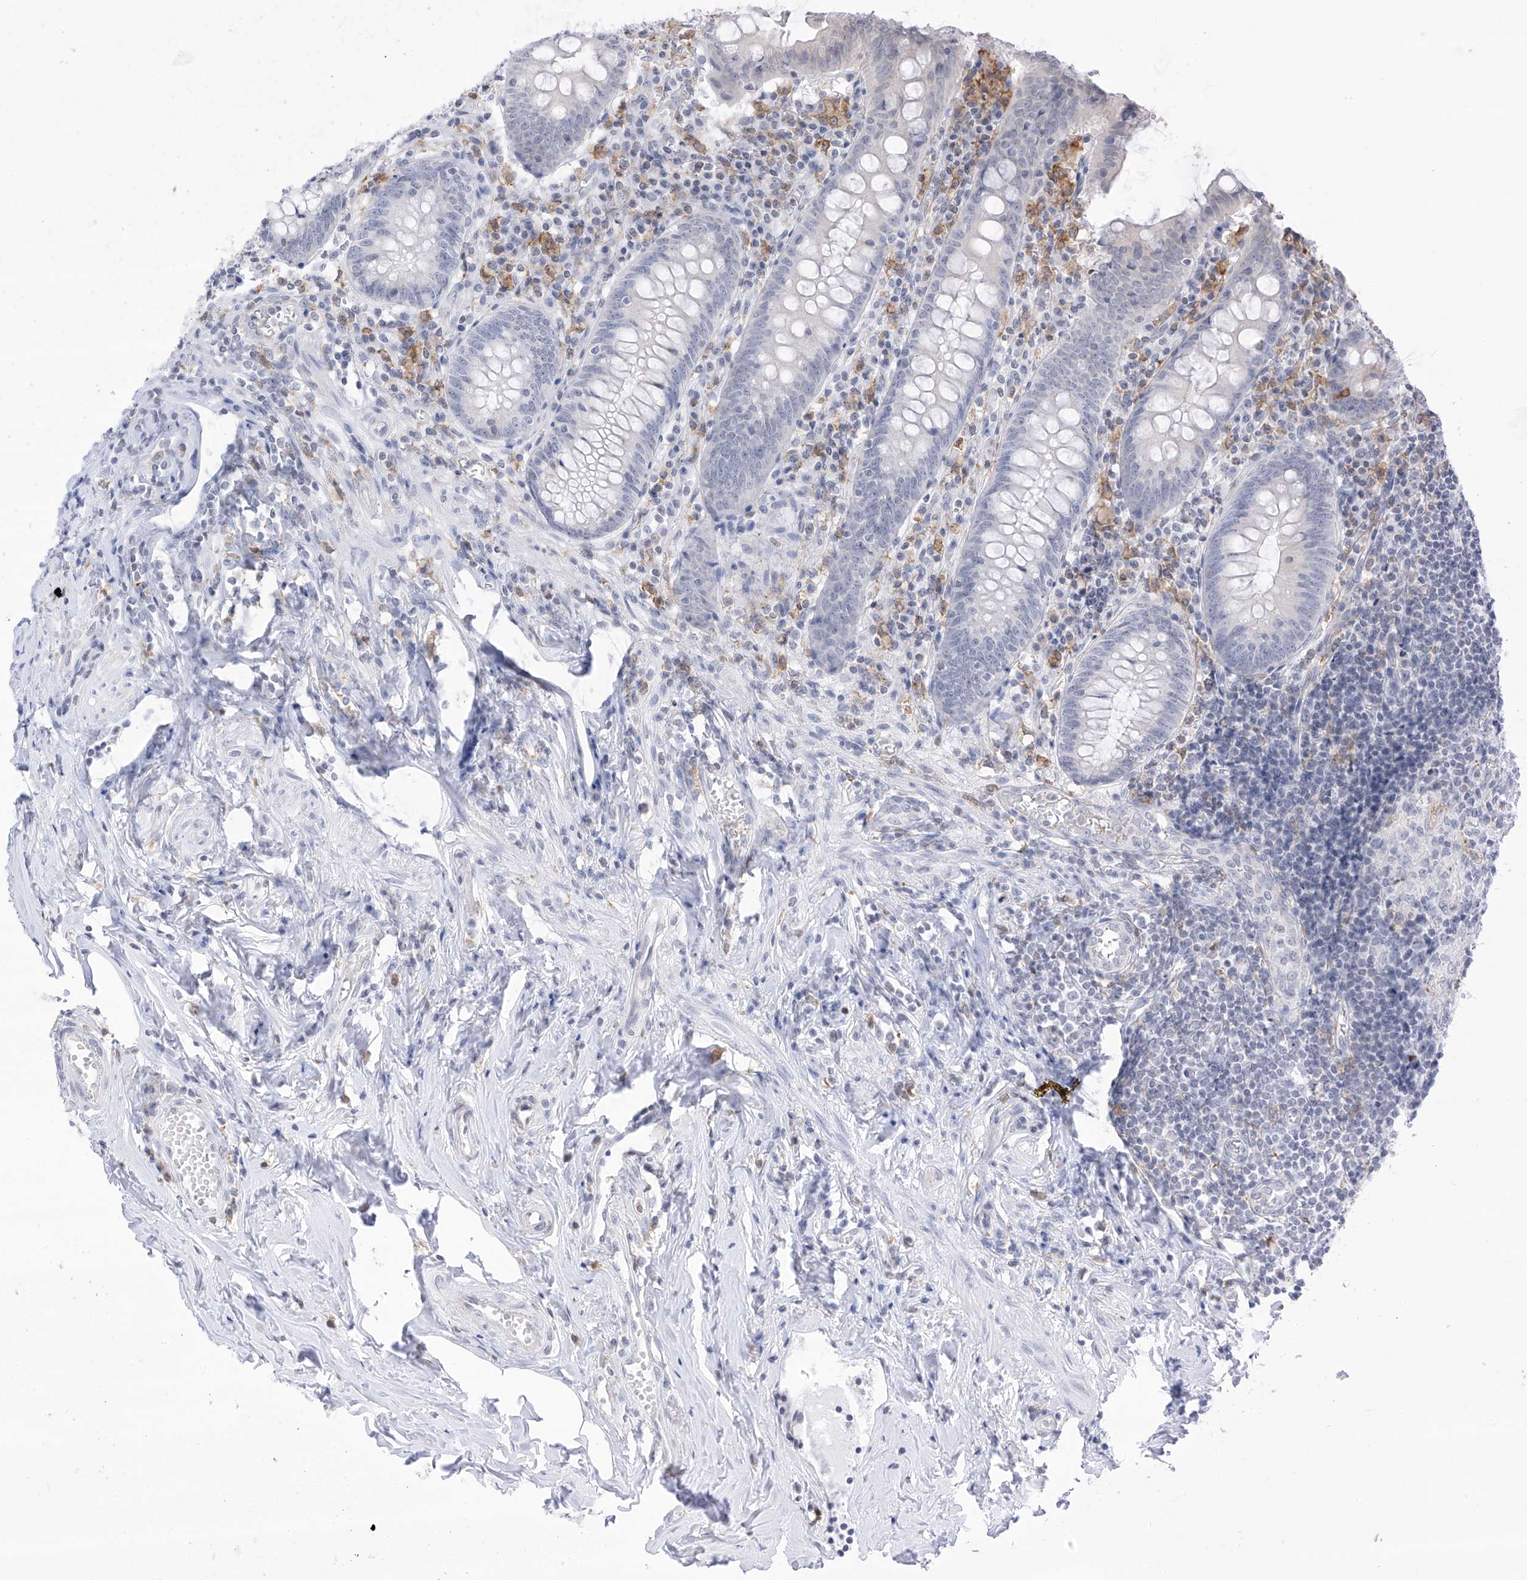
{"staining": {"intensity": "negative", "quantity": "none", "location": "none"}, "tissue": "appendix", "cell_type": "Glandular cells", "image_type": "normal", "snomed": [{"axis": "morphology", "description": "Normal tissue, NOS"}, {"axis": "topography", "description": "Appendix"}], "caption": "The image shows no significant expression in glandular cells of appendix. Brightfield microscopy of IHC stained with DAB (3,3'-diaminobenzidine) (brown) and hematoxylin (blue), captured at high magnification.", "gene": "TBXAS1", "patient": {"sex": "female", "age": 54}}